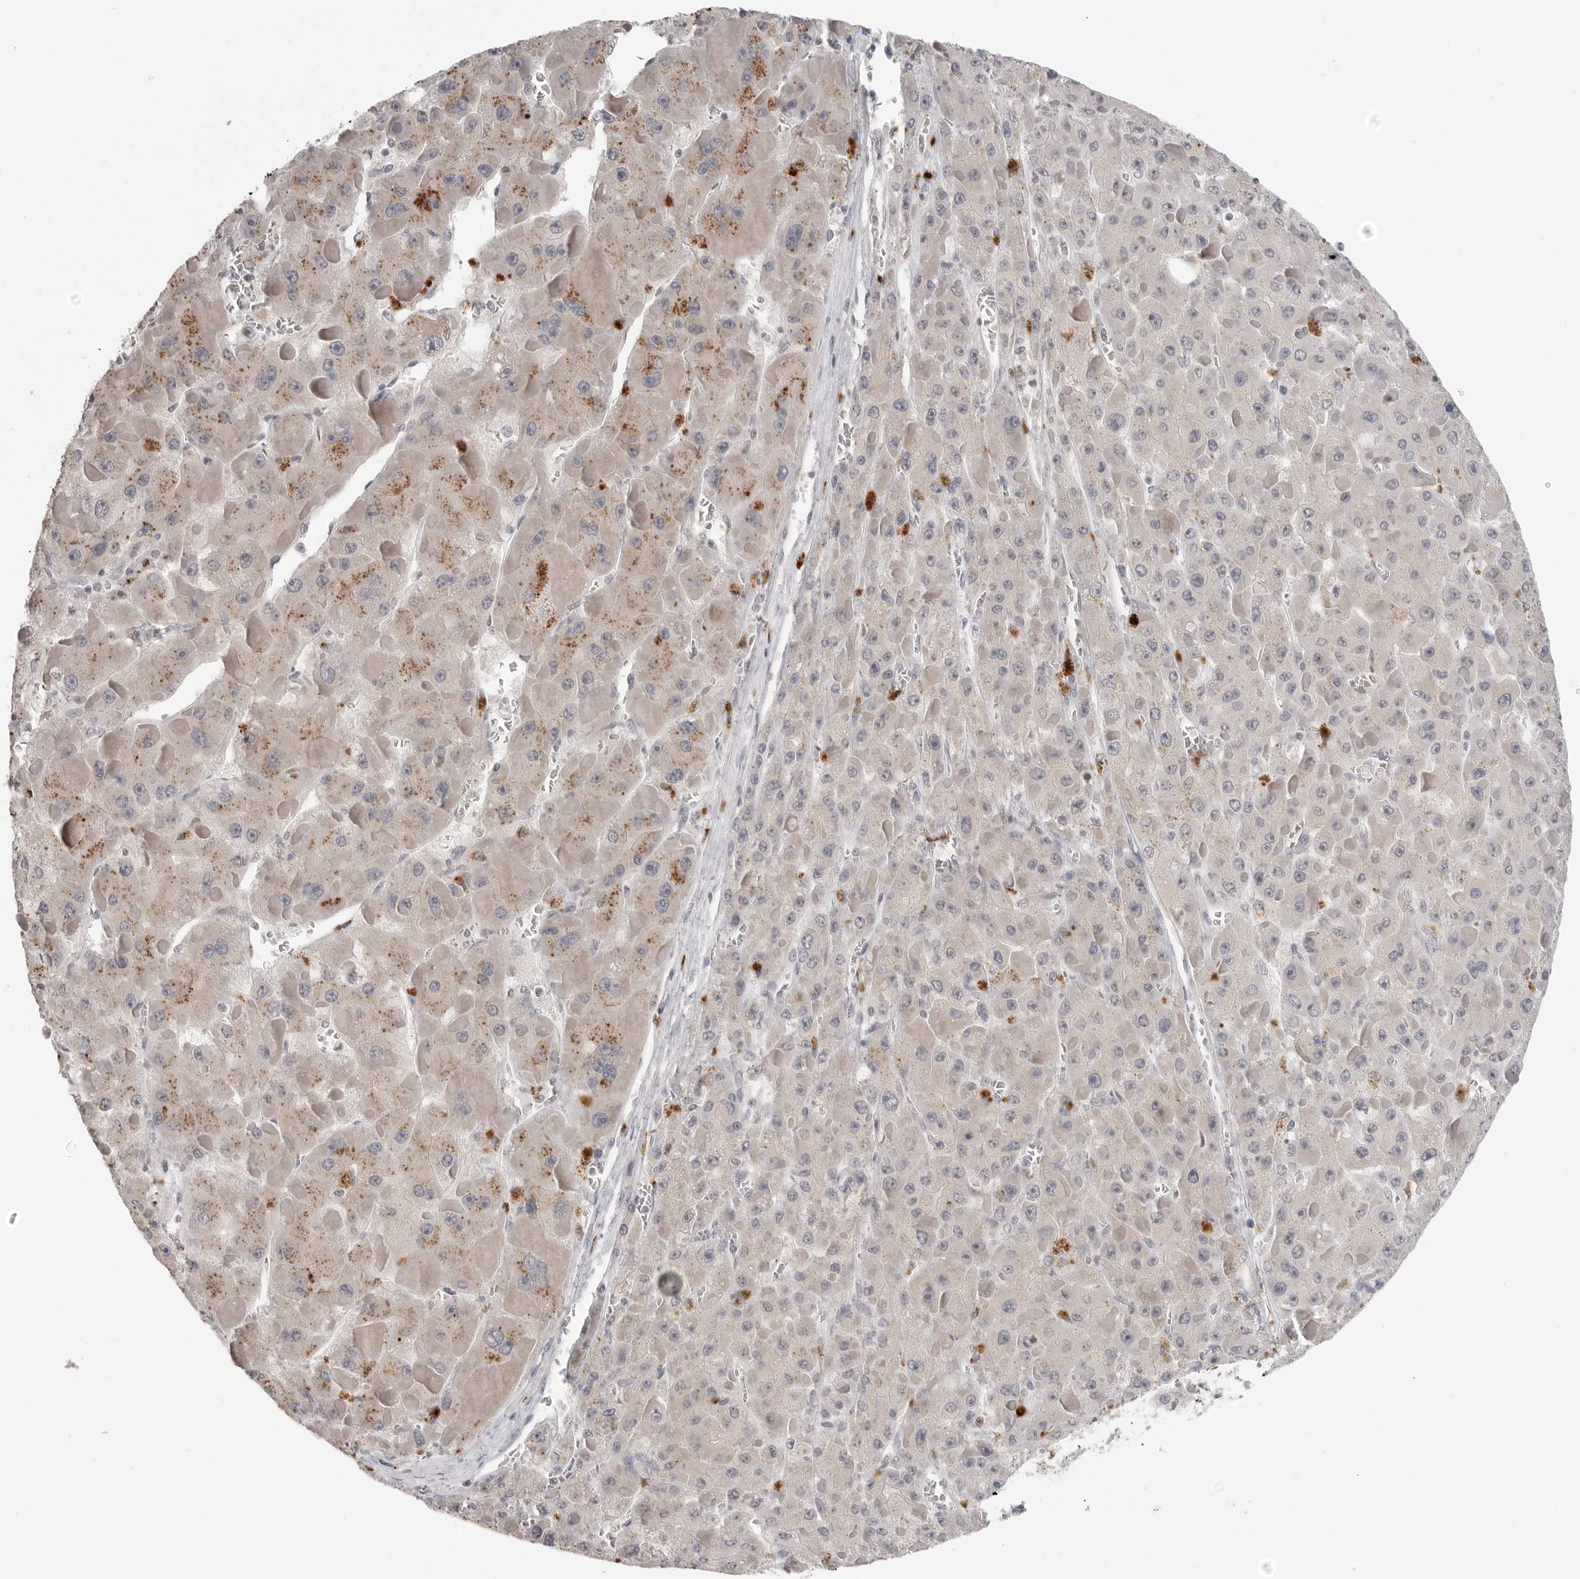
{"staining": {"intensity": "negative", "quantity": "none", "location": "none"}, "tissue": "liver cancer", "cell_type": "Tumor cells", "image_type": "cancer", "snomed": [{"axis": "morphology", "description": "Carcinoma, Hepatocellular, NOS"}, {"axis": "topography", "description": "Liver"}], "caption": "Protein analysis of liver cancer shows no significant positivity in tumor cells.", "gene": "PRSS1", "patient": {"sex": "female", "age": 73}}